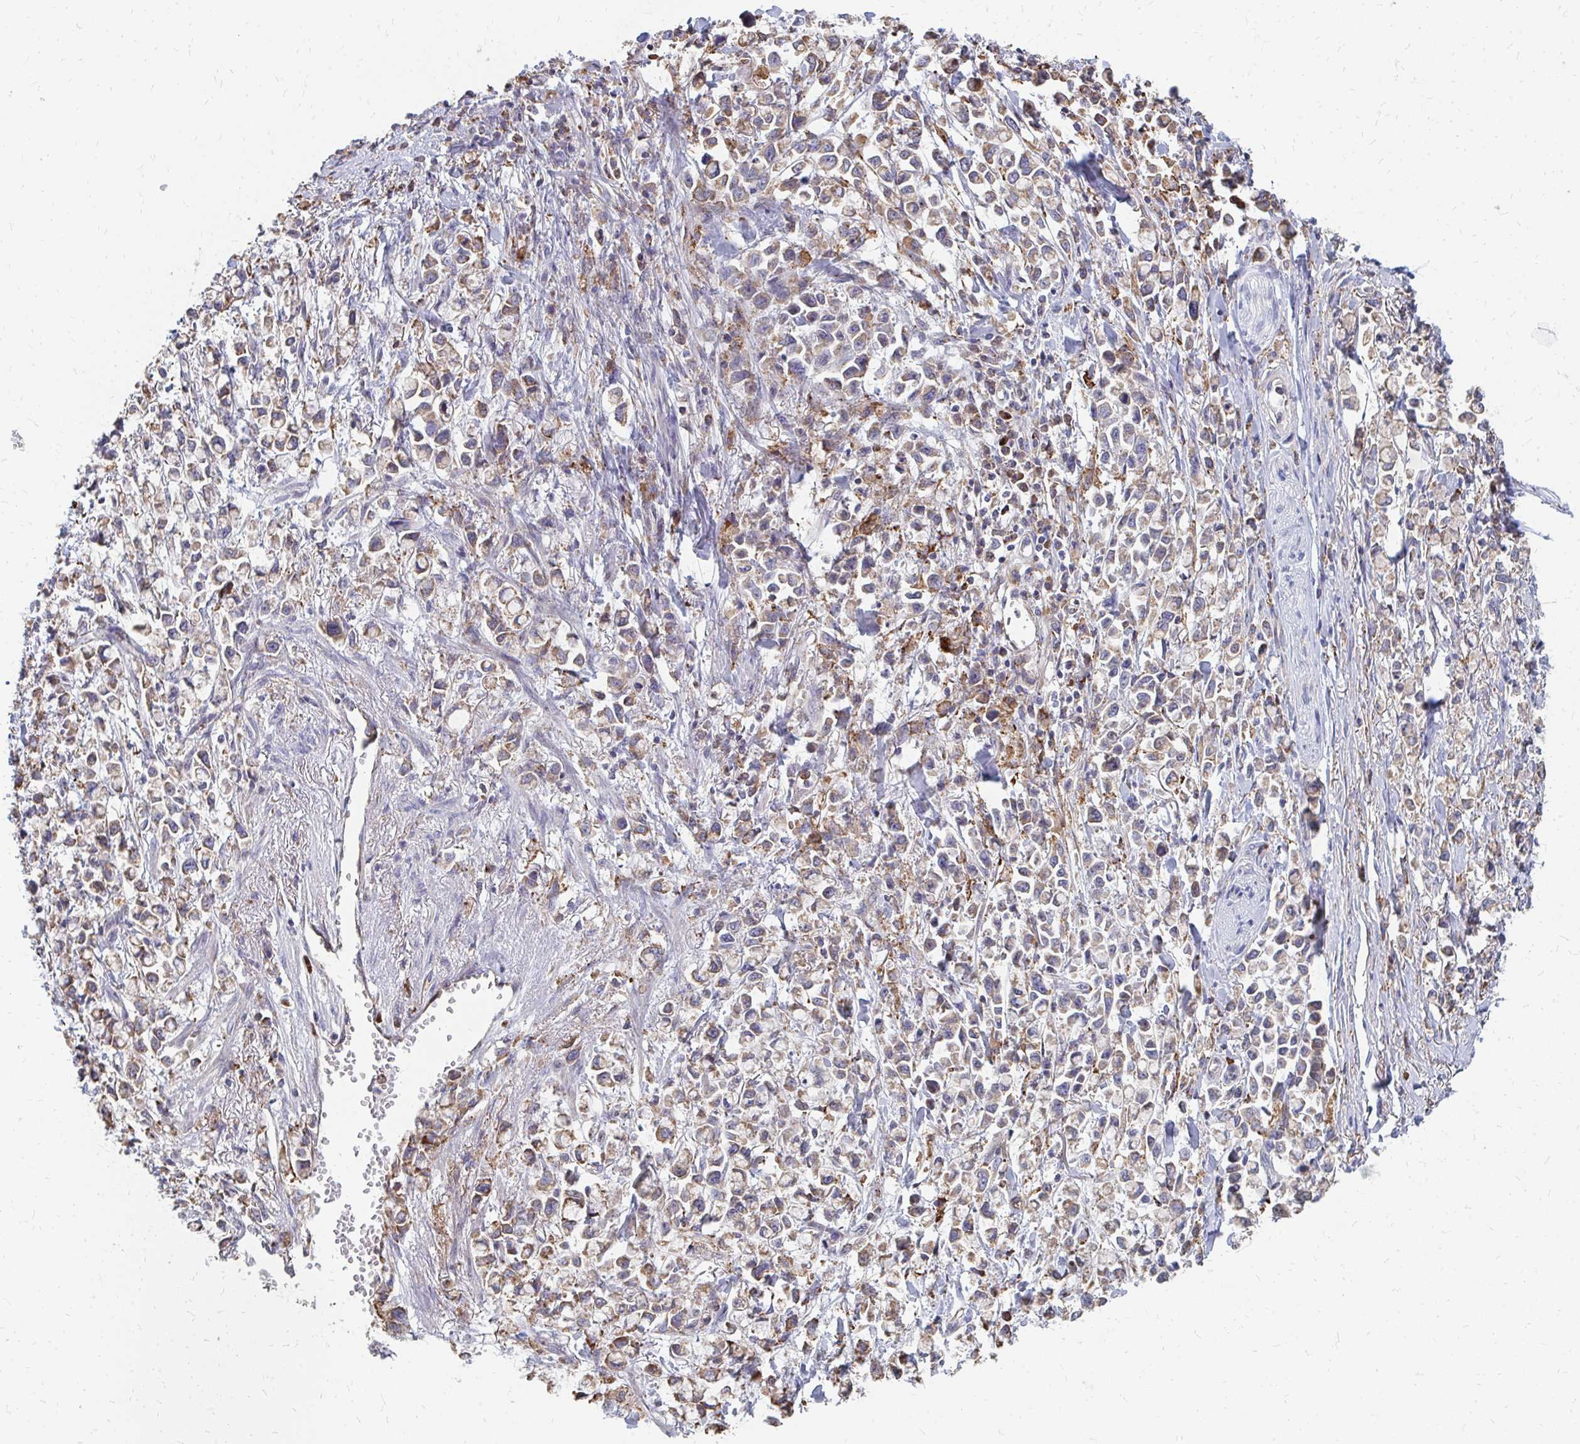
{"staining": {"intensity": "weak", "quantity": "<25%", "location": "cytoplasmic/membranous"}, "tissue": "stomach cancer", "cell_type": "Tumor cells", "image_type": "cancer", "snomed": [{"axis": "morphology", "description": "Adenocarcinoma, NOS"}, {"axis": "topography", "description": "Stomach"}], "caption": "Immunohistochemistry micrograph of human adenocarcinoma (stomach) stained for a protein (brown), which exhibits no positivity in tumor cells.", "gene": "PPP1R13L", "patient": {"sex": "female", "age": 81}}